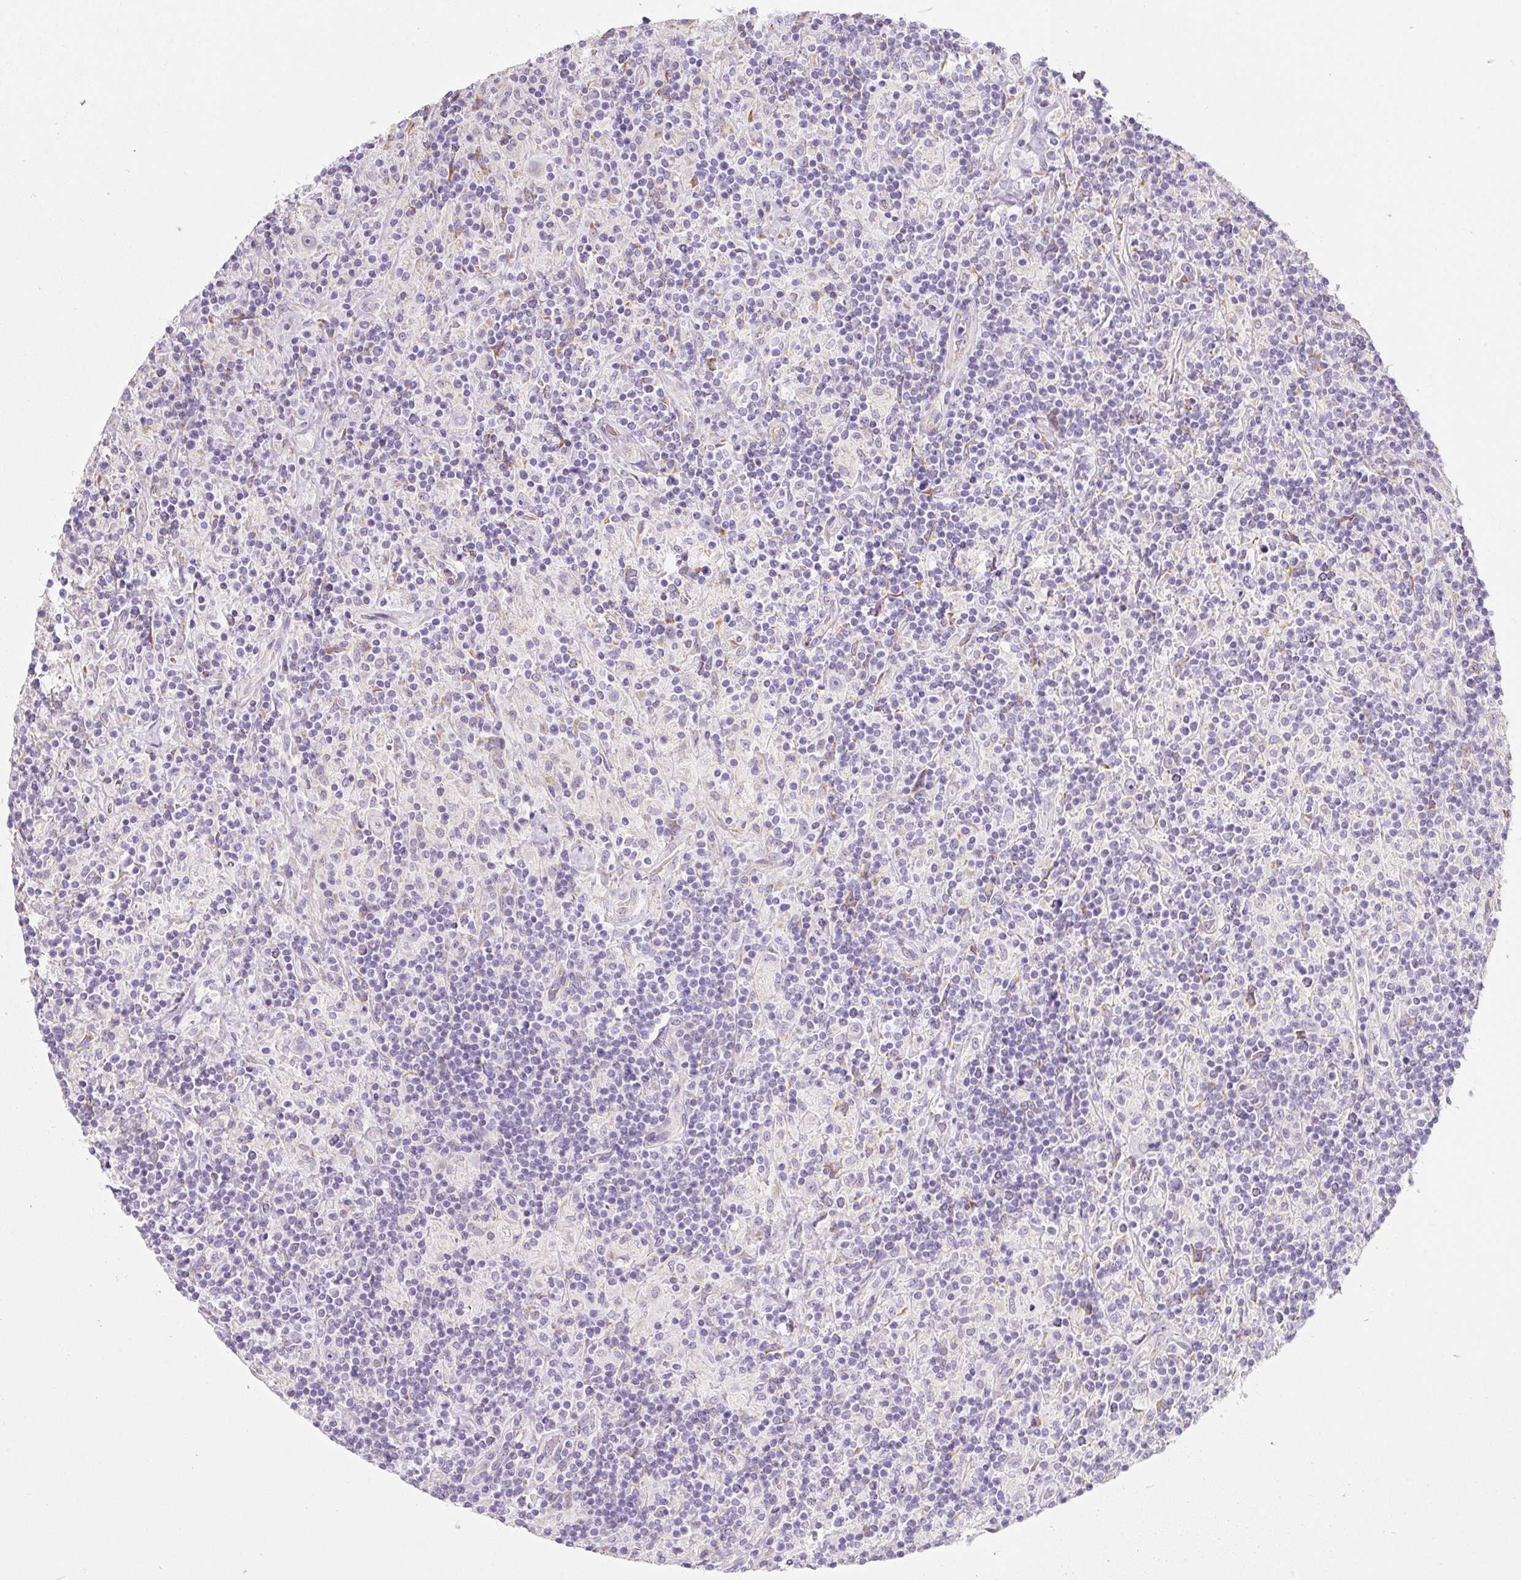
{"staining": {"intensity": "negative", "quantity": "none", "location": "none"}, "tissue": "lymphoma", "cell_type": "Tumor cells", "image_type": "cancer", "snomed": [{"axis": "morphology", "description": "Hodgkin's disease, NOS"}, {"axis": "topography", "description": "Lymph node"}], "caption": "Lymphoma was stained to show a protein in brown. There is no significant positivity in tumor cells.", "gene": "PWWP3B", "patient": {"sex": "male", "age": 70}}